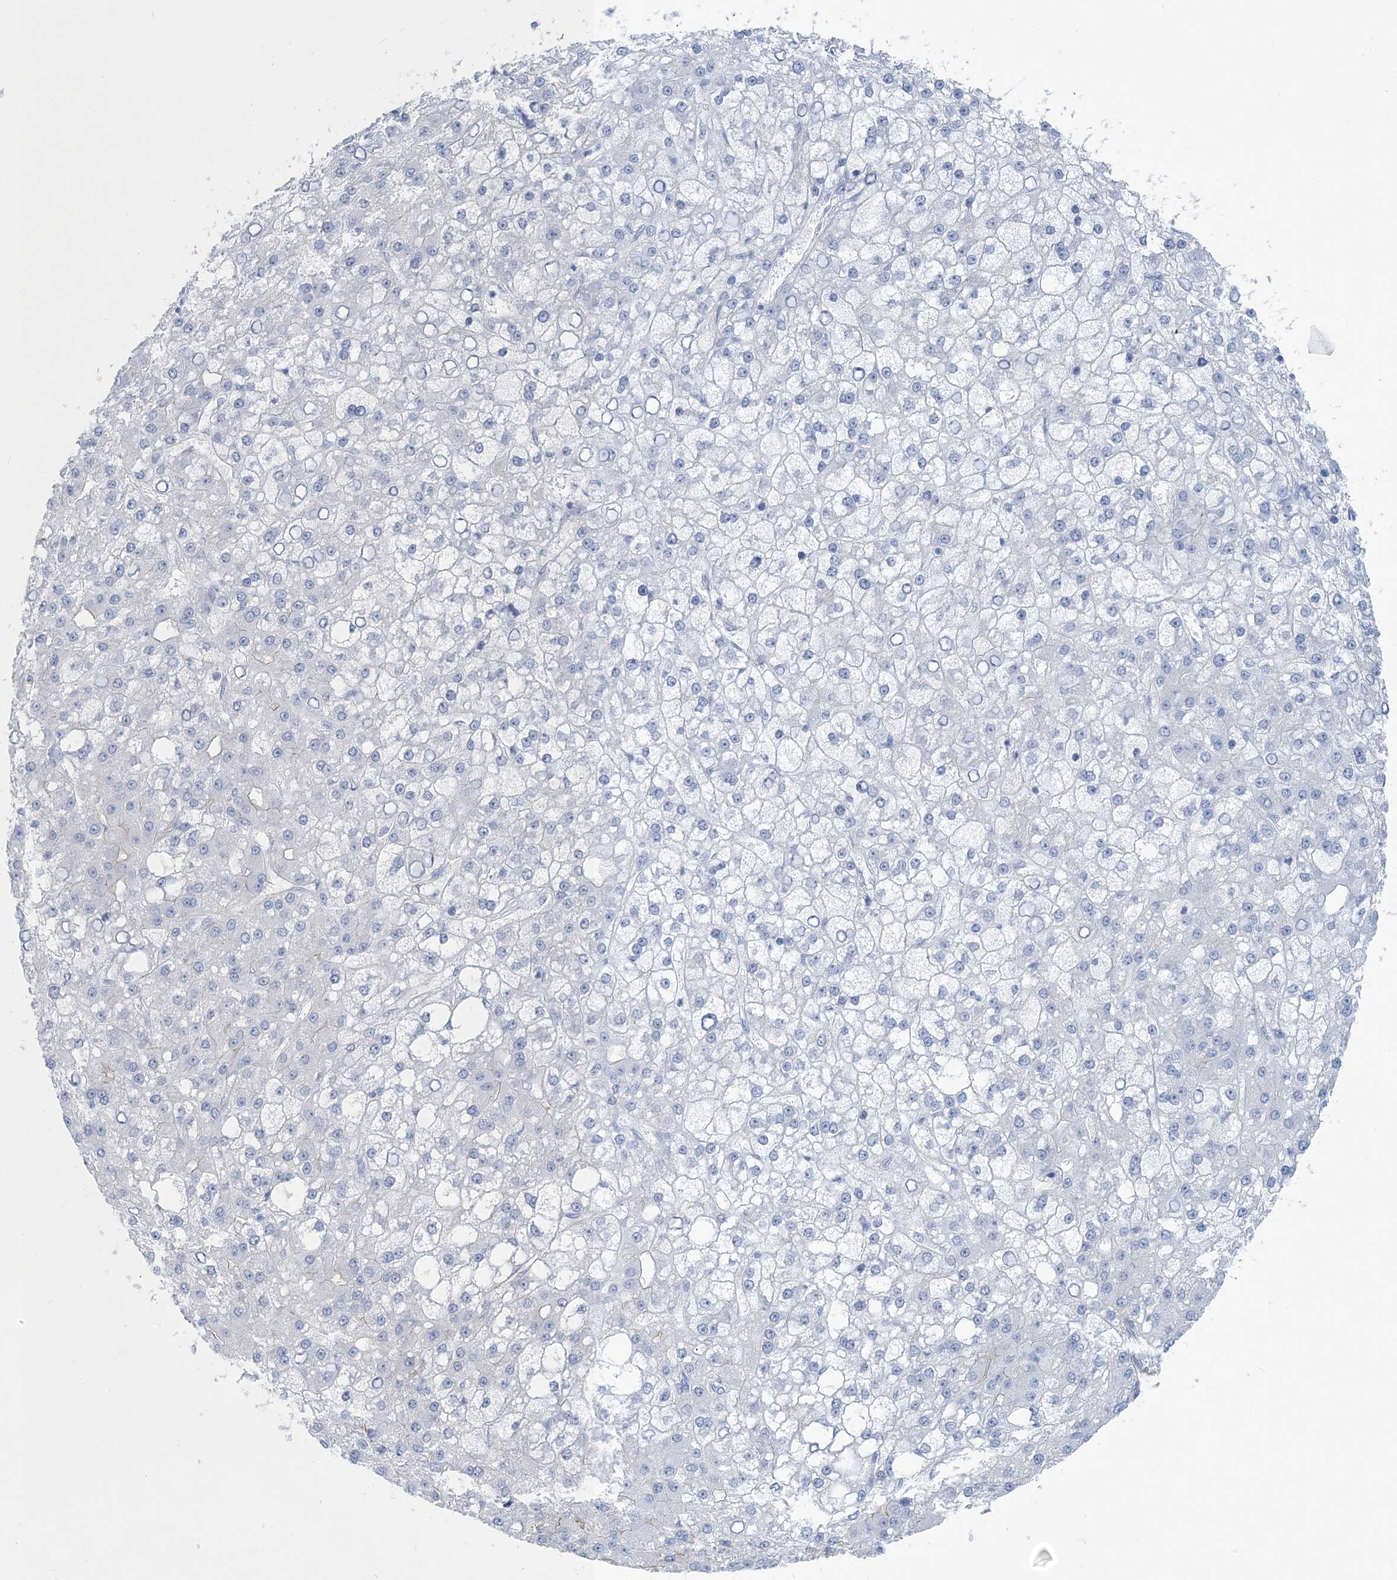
{"staining": {"intensity": "negative", "quantity": "none", "location": "none"}, "tissue": "liver cancer", "cell_type": "Tumor cells", "image_type": "cancer", "snomed": [{"axis": "morphology", "description": "Carcinoma, Hepatocellular, NOS"}, {"axis": "topography", "description": "Liver"}], "caption": "DAB (3,3'-diaminobenzidine) immunohistochemical staining of liver cancer (hepatocellular carcinoma) shows no significant expression in tumor cells.", "gene": "SHANK1", "patient": {"sex": "male", "age": 67}}